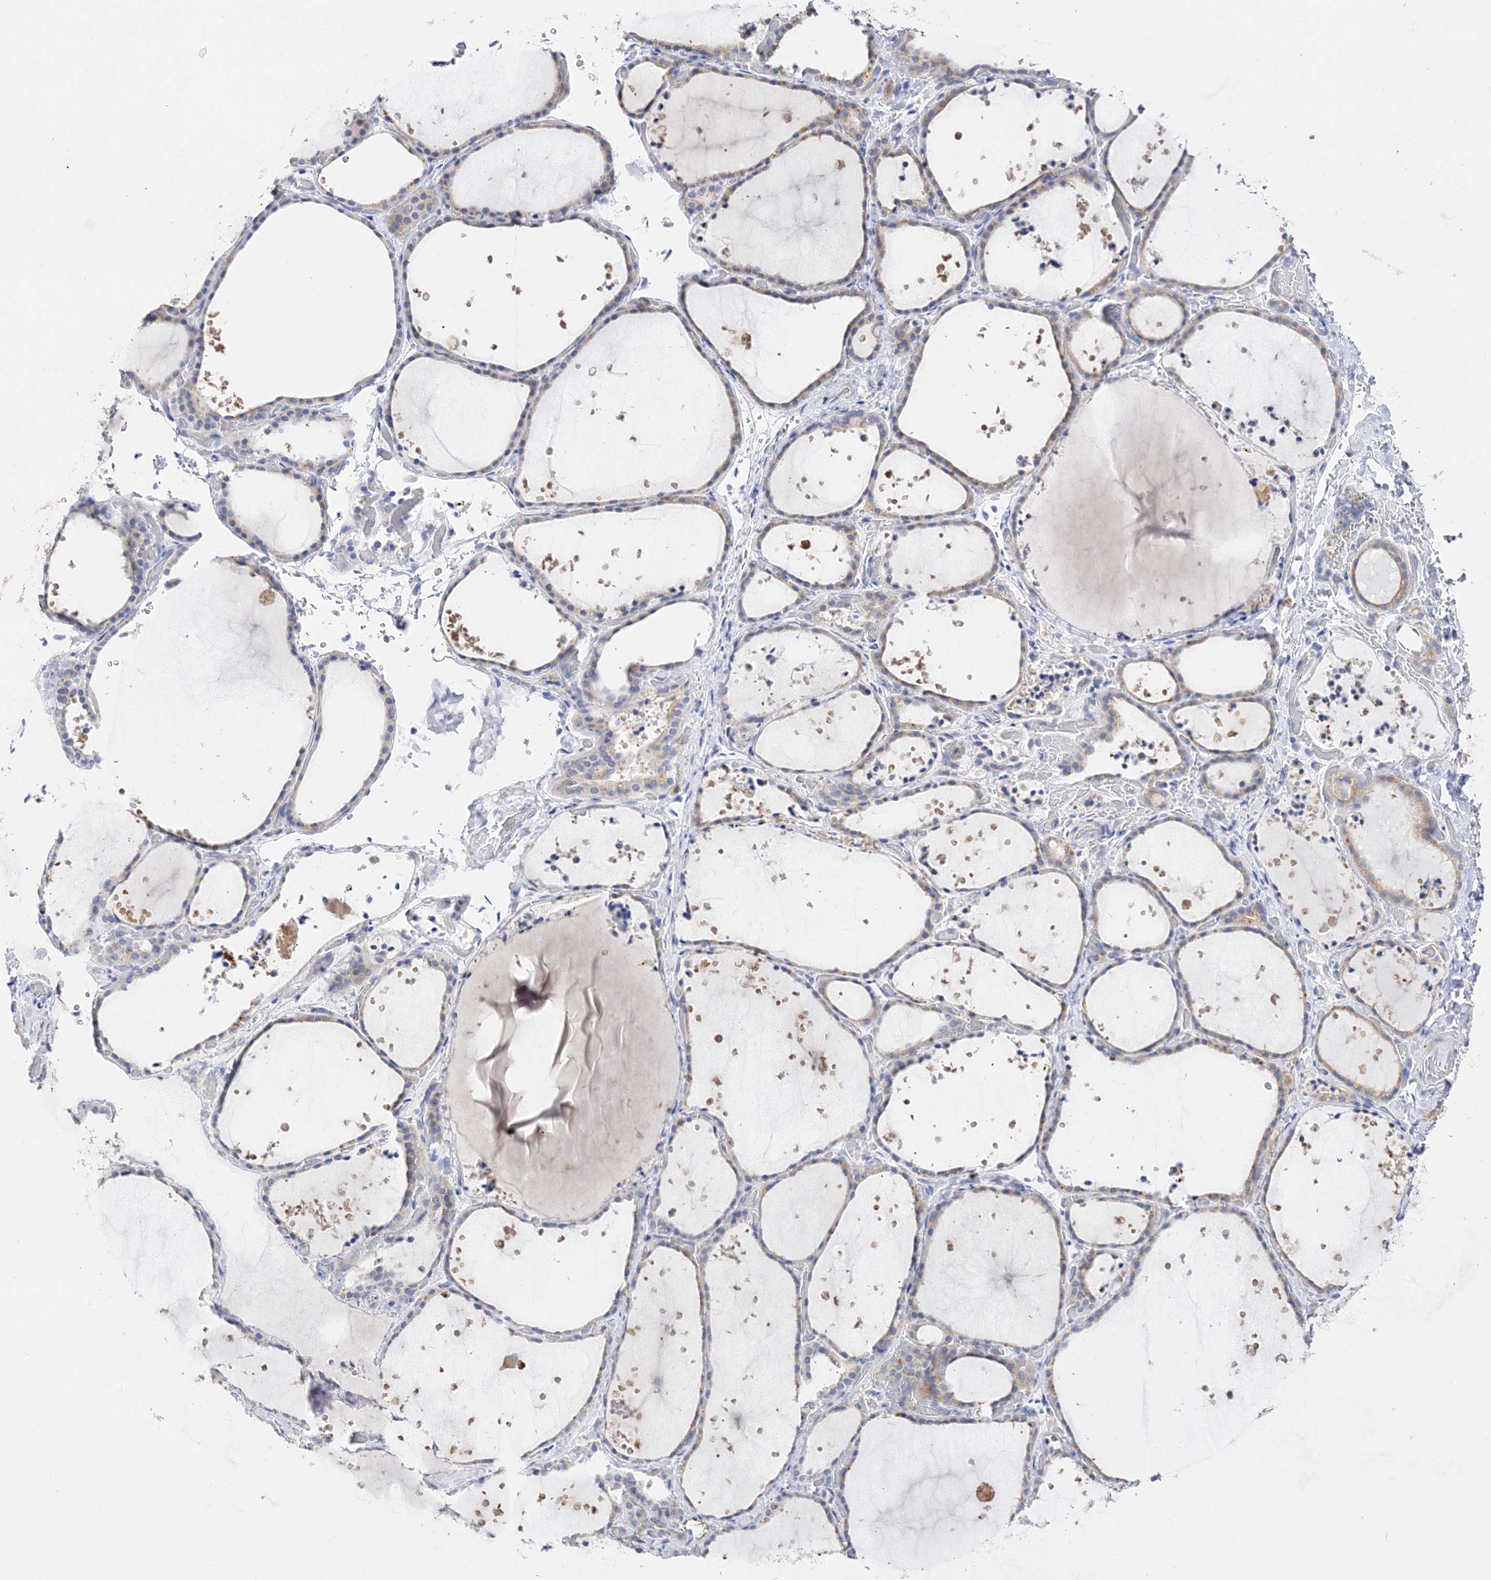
{"staining": {"intensity": "weak", "quantity": "<25%", "location": "cytoplasmic/membranous"}, "tissue": "thyroid gland", "cell_type": "Glandular cells", "image_type": "normal", "snomed": [{"axis": "morphology", "description": "Normal tissue, NOS"}, {"axis": "topography", "description": "Thyroid gland"}], "caption": "A high-resolution micrograph shows immunohistochemistry staining of benign thyroid gland, which exhibits no significant expression in glandular cells.", "gene": "ARV1", "patient": {"sex": "female", "age": 44}}